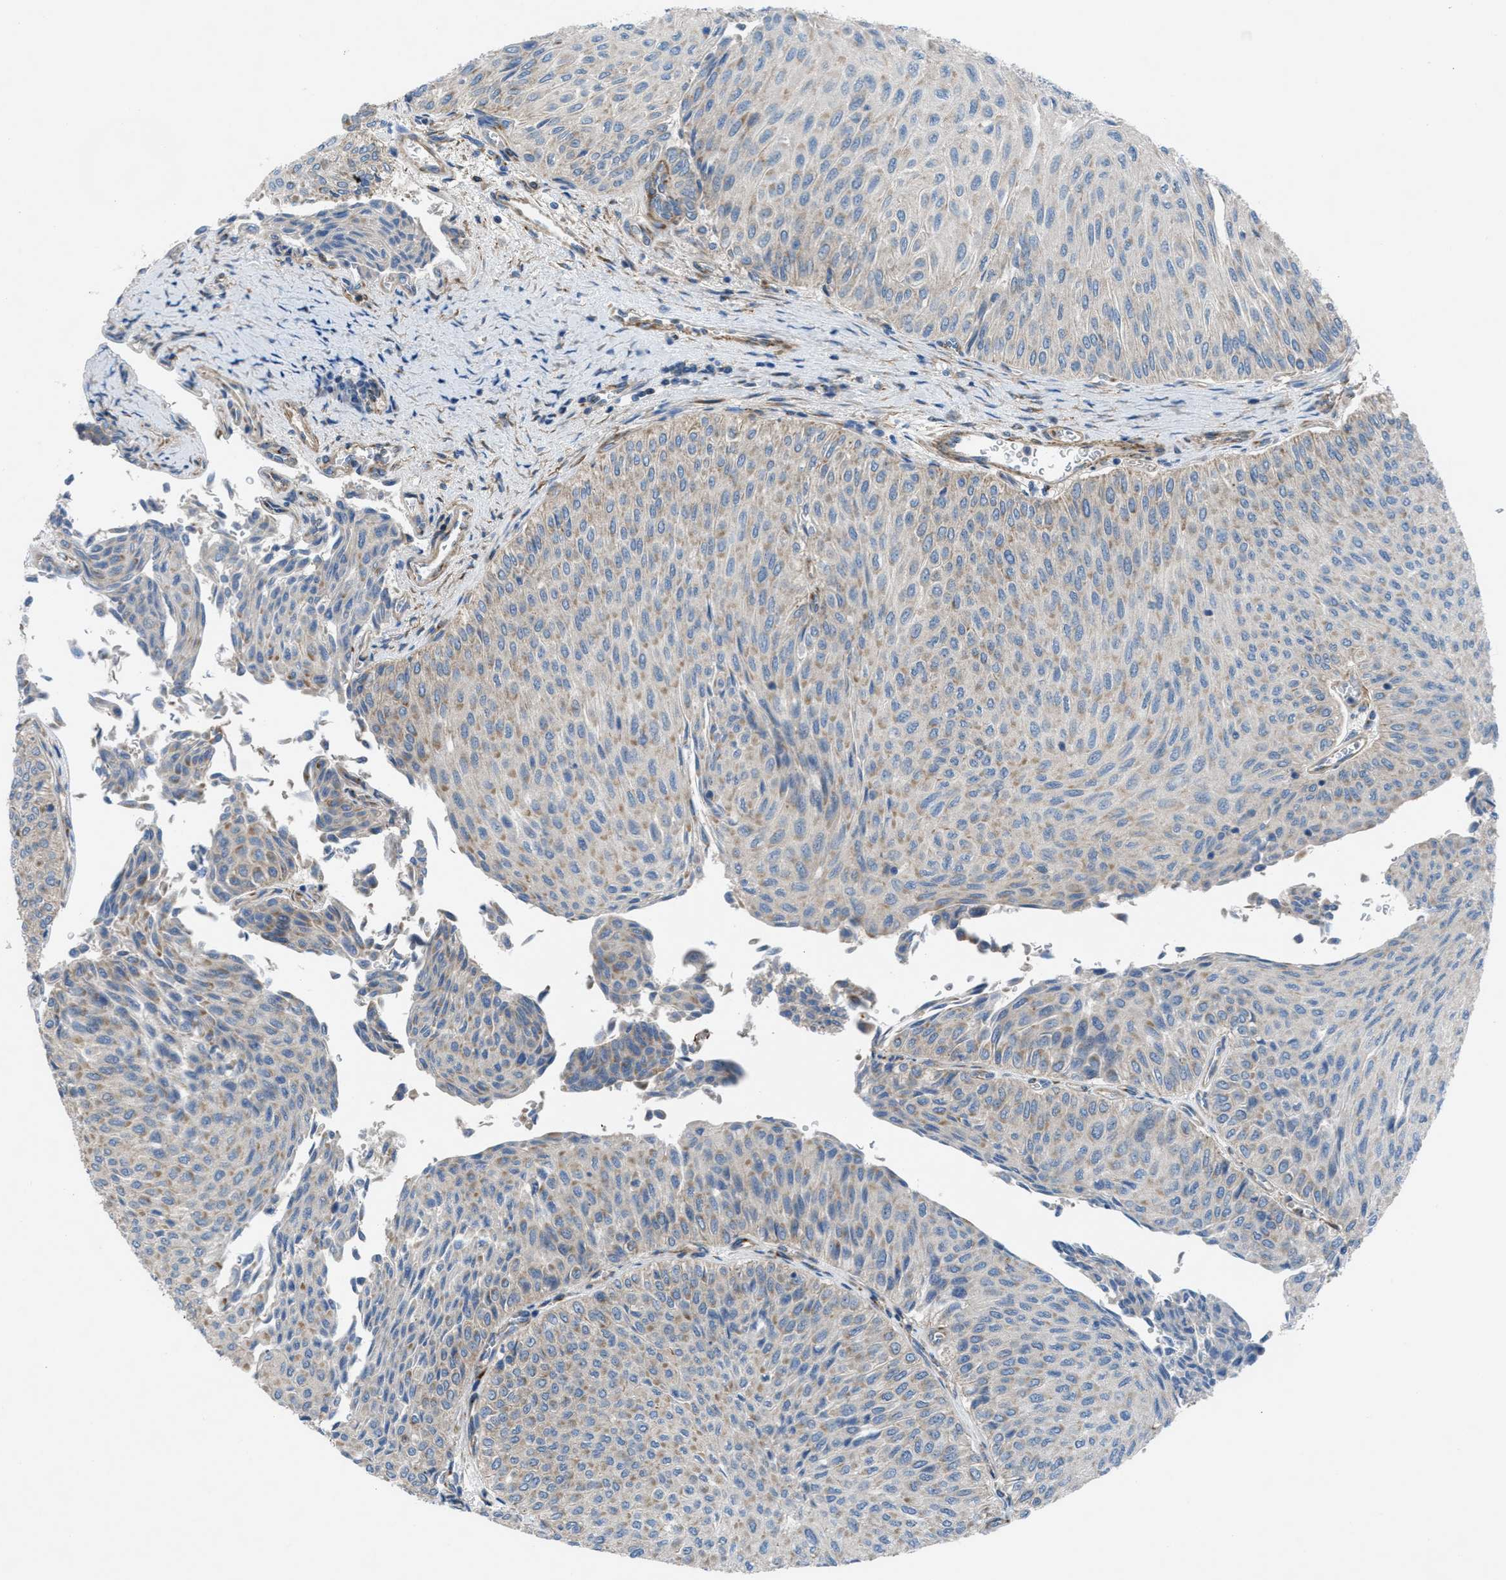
{"staining": {"intensity": "weak", "quantity": "<25%", "location": "cytoplasmic/membranous"}, "tissue": "urothelial cancer", "cell_type": "Tumor cells", "image_type": "cancer", "snomed": [{"axis": "morphology", "description": "Urothelial carcinoma, High grade"}, {"axis": "topography", "description": "Urinary bladder"}], "caption": "IHC of human high-grade urothelial carcinoma exhibits no positivity in tumor cells.", "gene": "SLC6A9", "patient": {"sex": "male", "age": 74}}